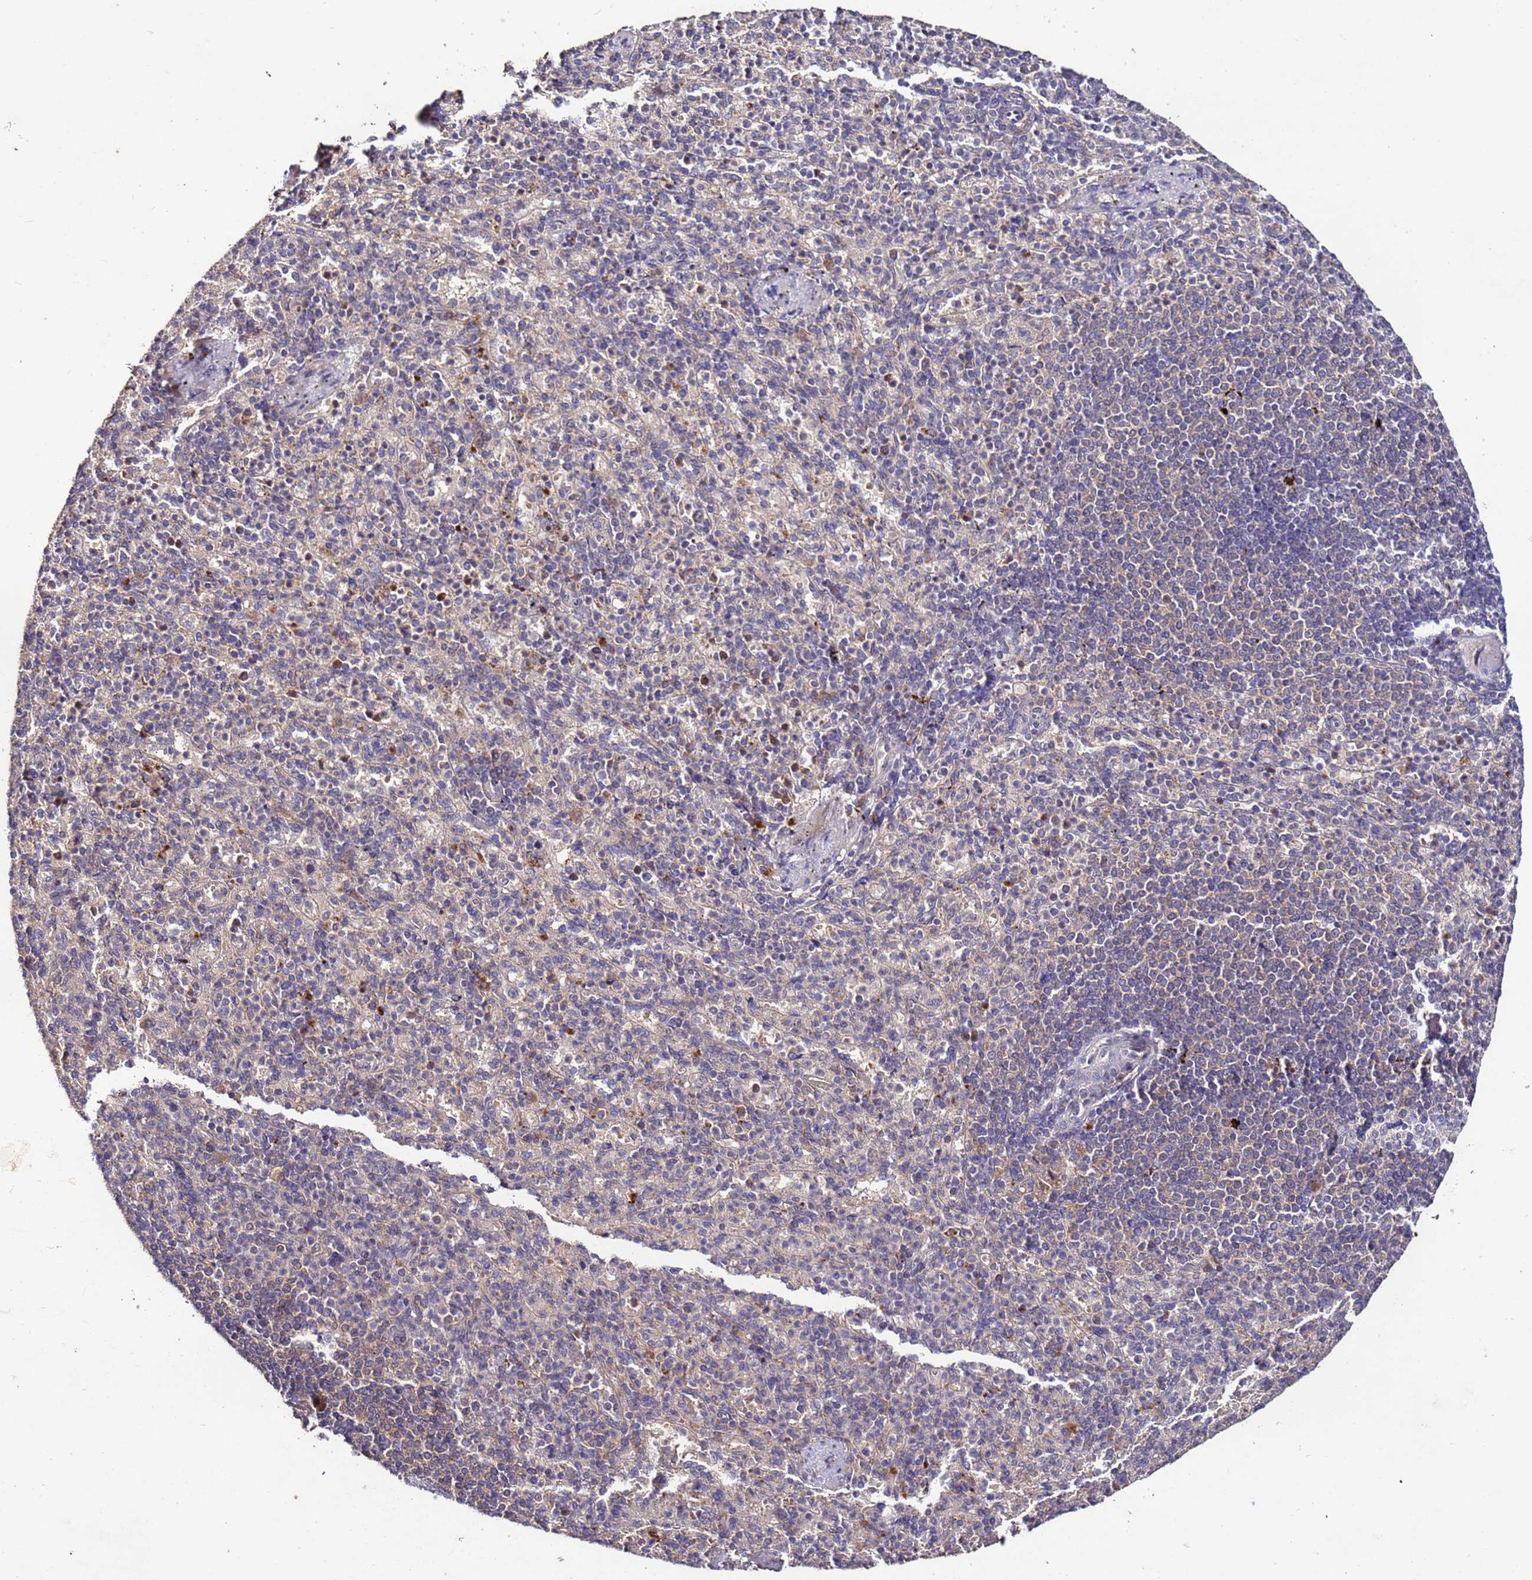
{"staining": {"intensity": "weak", "quantity": "25%-75%", "location": "cytoplasmic/membranous"}, "tissue": "spleen", "cell_type": "Cells in red pulp", "image_type": "normal", "snomed": [{"axis": "morphology", "description": "Normal tissue, NOS"}, {"axis": "topography", "description": "Spleen"}], "caption": "A photomicrograph of spleen stained for a protein displays weak cytoplasmic/membranous brown staining in cells in red pulp.", "gene": "GSPT2", "patient": {"sex": "female", "age": 74}}